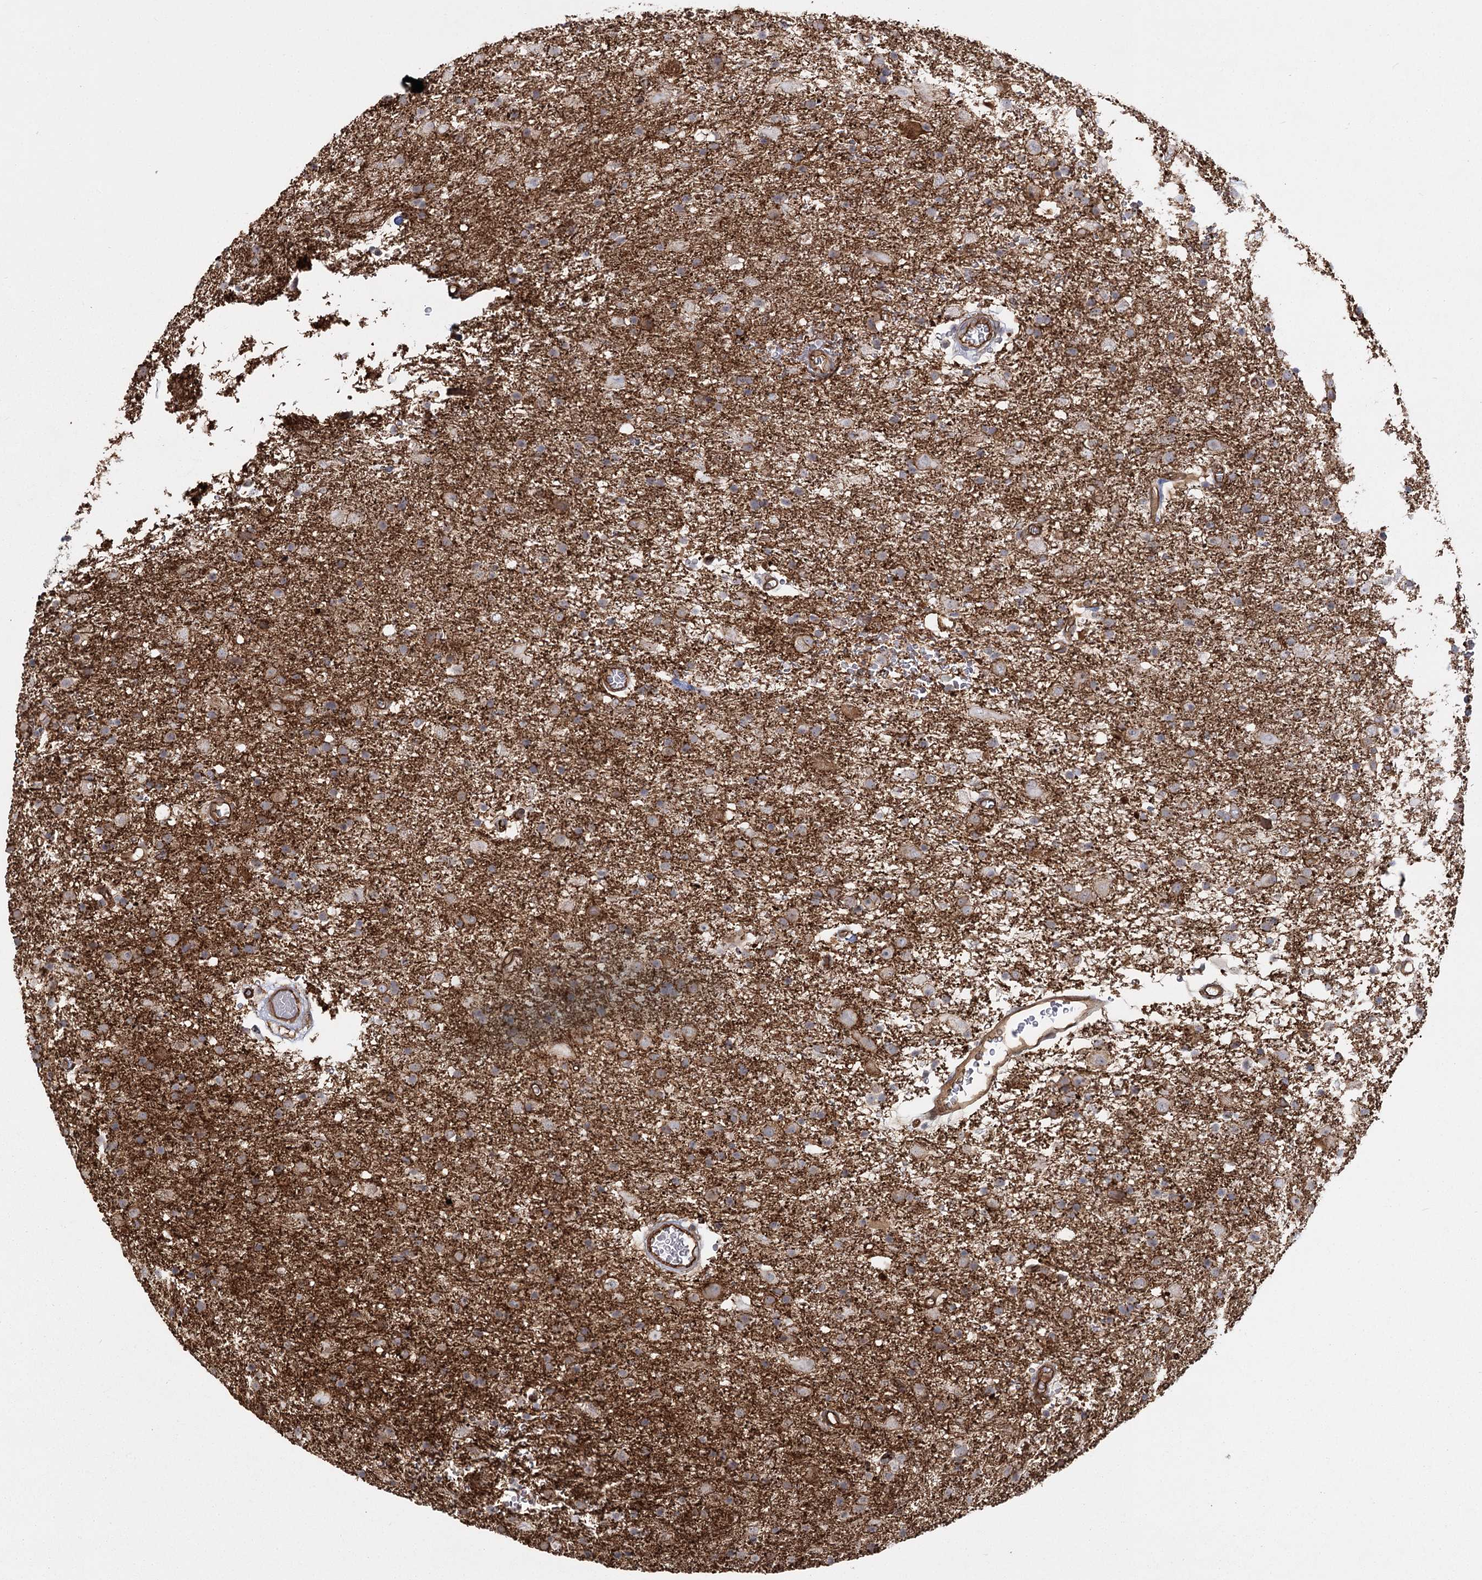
{"staining": {"intensity": "moderate", "quantity": ">75%", "location": "cytoplasmic/membranous"}, "tissue": "glioma", "cell_type": "Tumor cells", "image_type": "cancer", "snomed": [{"axis": "morphology", "description": "Glioma, malignant, Low grade"}, {"axis": "topography", "description": "Brain"}], "caption": "Protein staining shows moderate cytoplasmic/membranous expression in approximately >75% of tumor cells in glioma. Immunohistochemistry stains the protein in brown and the nuclei are stained blue.", "gene": "RPP14", "patient": {"sex": "male", "age": 65}}